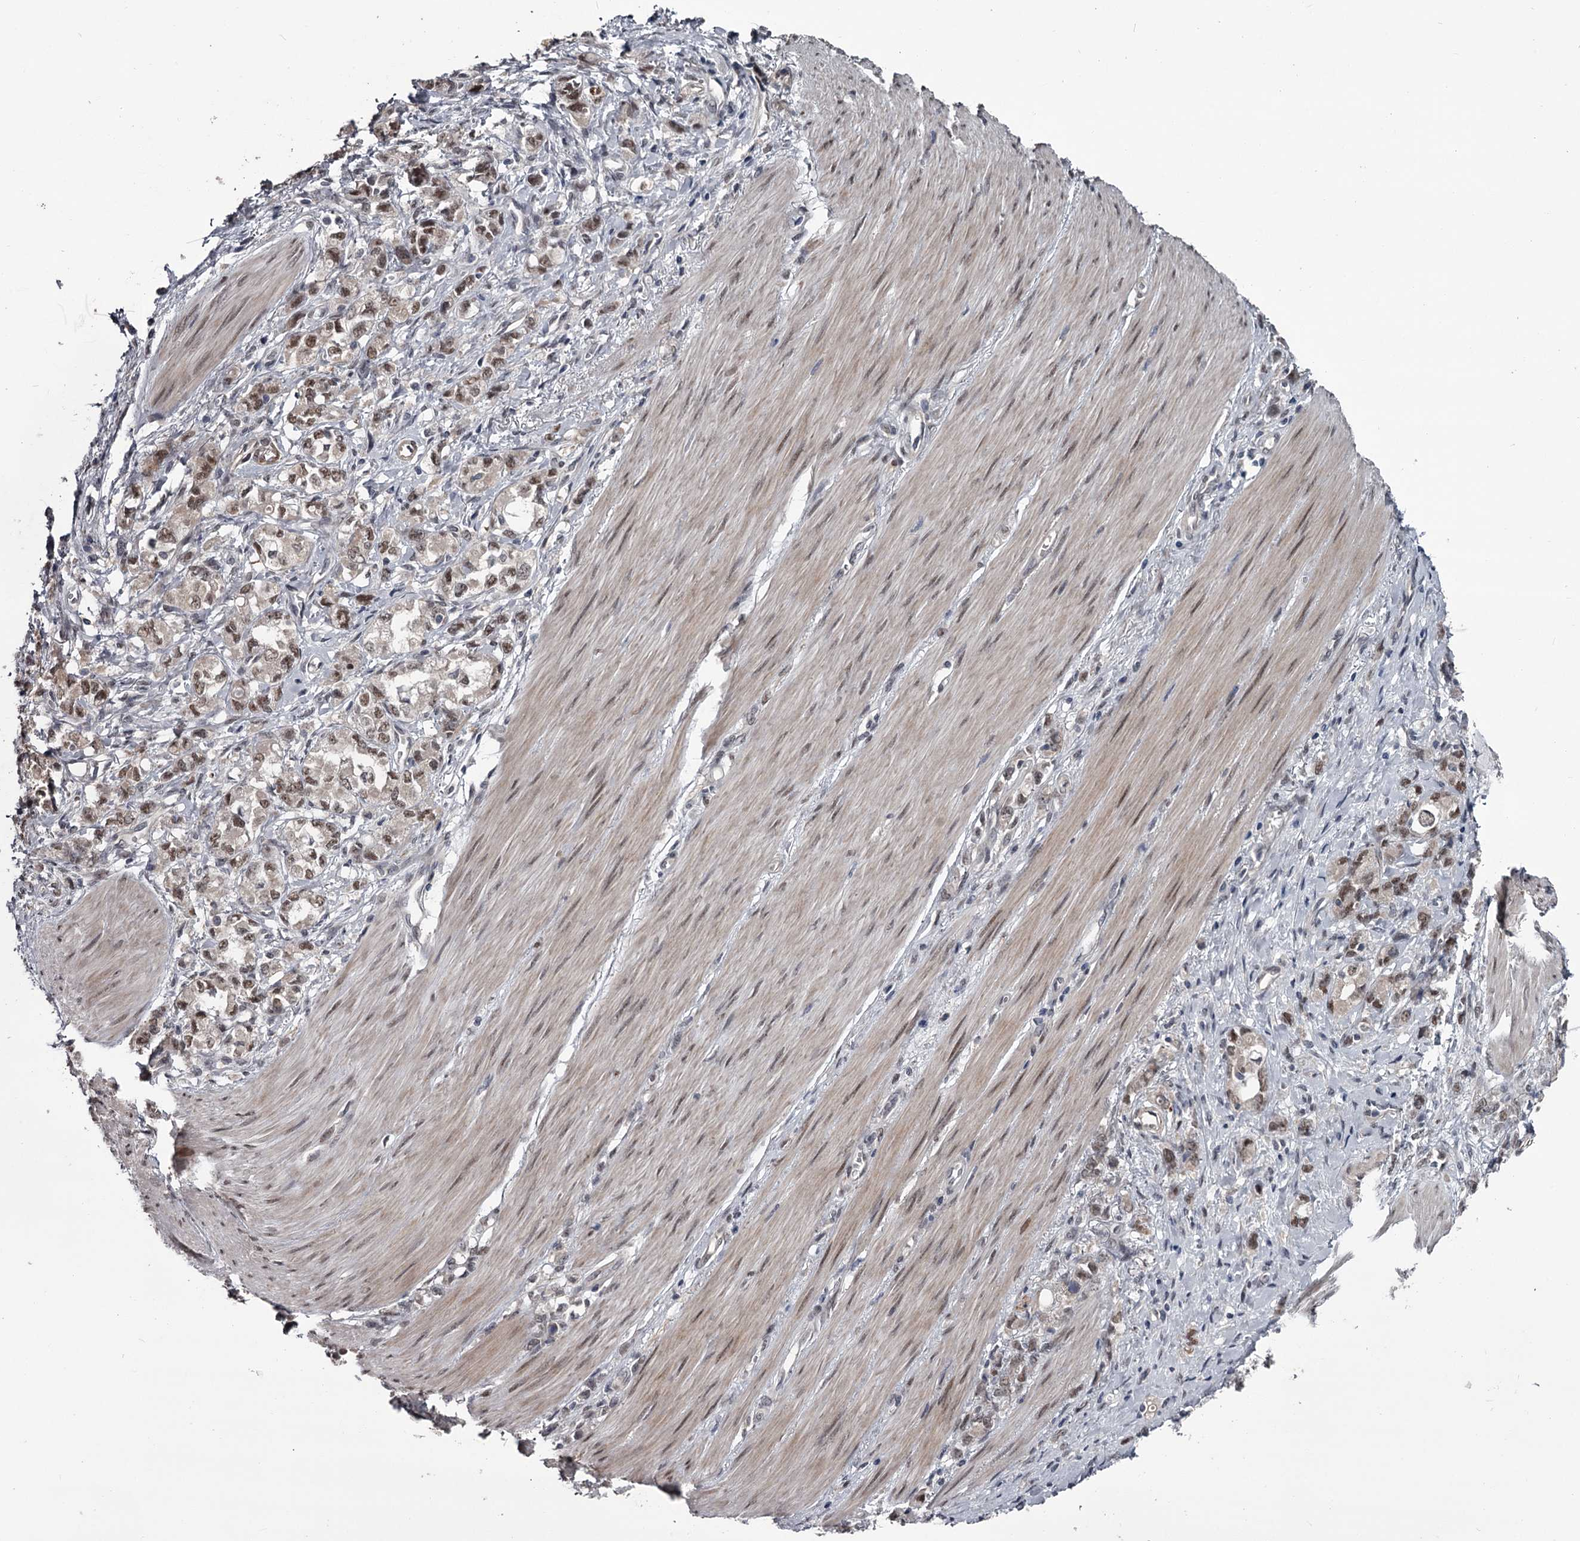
{"staining": {"intensity": "moderate", "quantity": ">75%", "location": "nuclear"}, "tissue": "stomach cancer", "cell_type": "Tumor cells", "image_type": "cancer", "snomed": [{"axis": "morphology", "description": "Adenocarcinoma, NOS"}, {"axis": "topography", "description": "Stomach"}], "caption": "Adenocarcinoma (stomach) stained for a protein (brown) reveals moderate nuclear positive staining in about >75% of tumor cells.", "gene": "PRPF40B", "patient": {"sex": "female", "age": 76}}